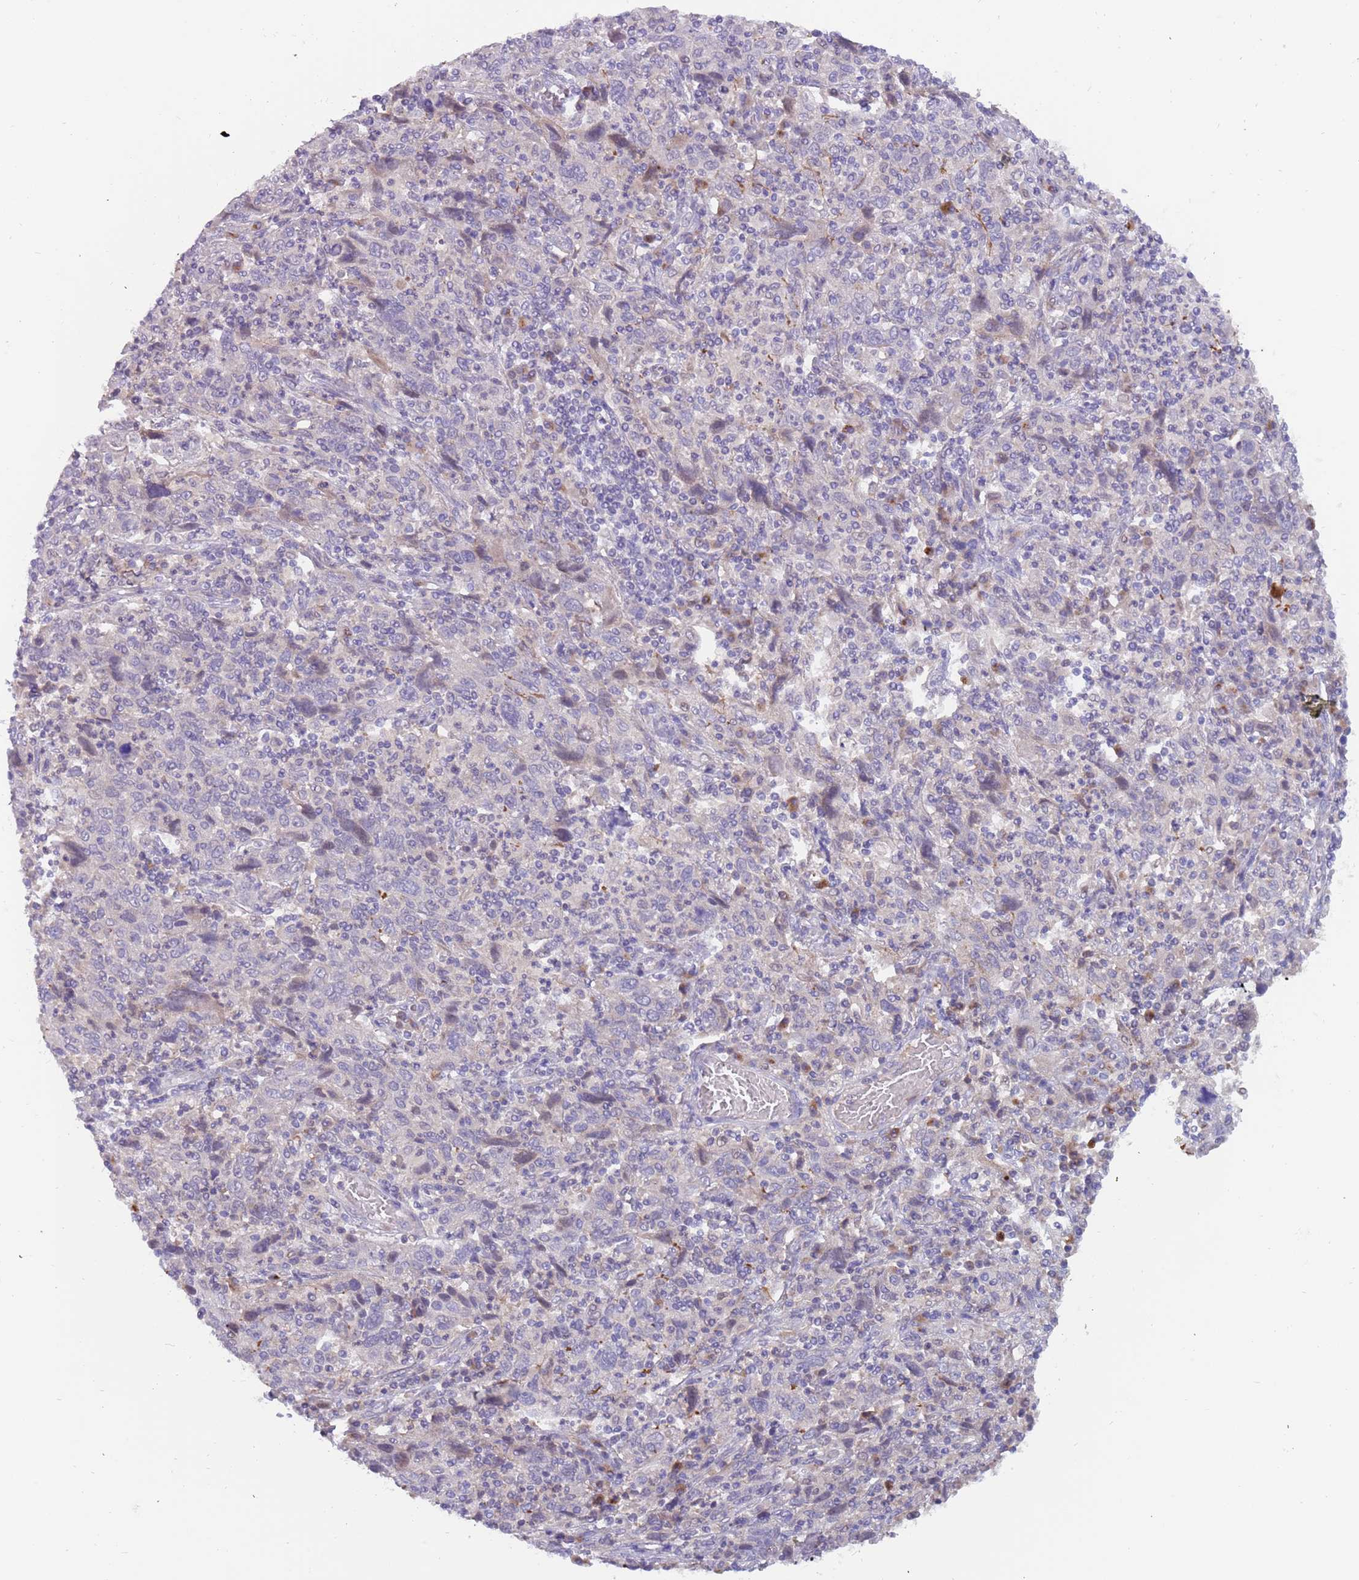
{"staining": {"intensity": "negative", "quantity": "none", "location": "none"}, "tissue": "cervical cancer", "cell_type": "Tumor cells", "image_type": "cancer", "snomed": [{"axis": "morphology", "description": "Squamous cell carcinoma, NOS"}, {"axis": "topography", "description": "Cervix"}], "caption": "High power microscopy micrograph of an immunohistochemistry (IHC) photomicrograph of cervical squamous cell carcinoma, revealing no significant positivity in tumor cells.", "gene": "ZNF746", "patient": {"sex": "female", "age": 46}}